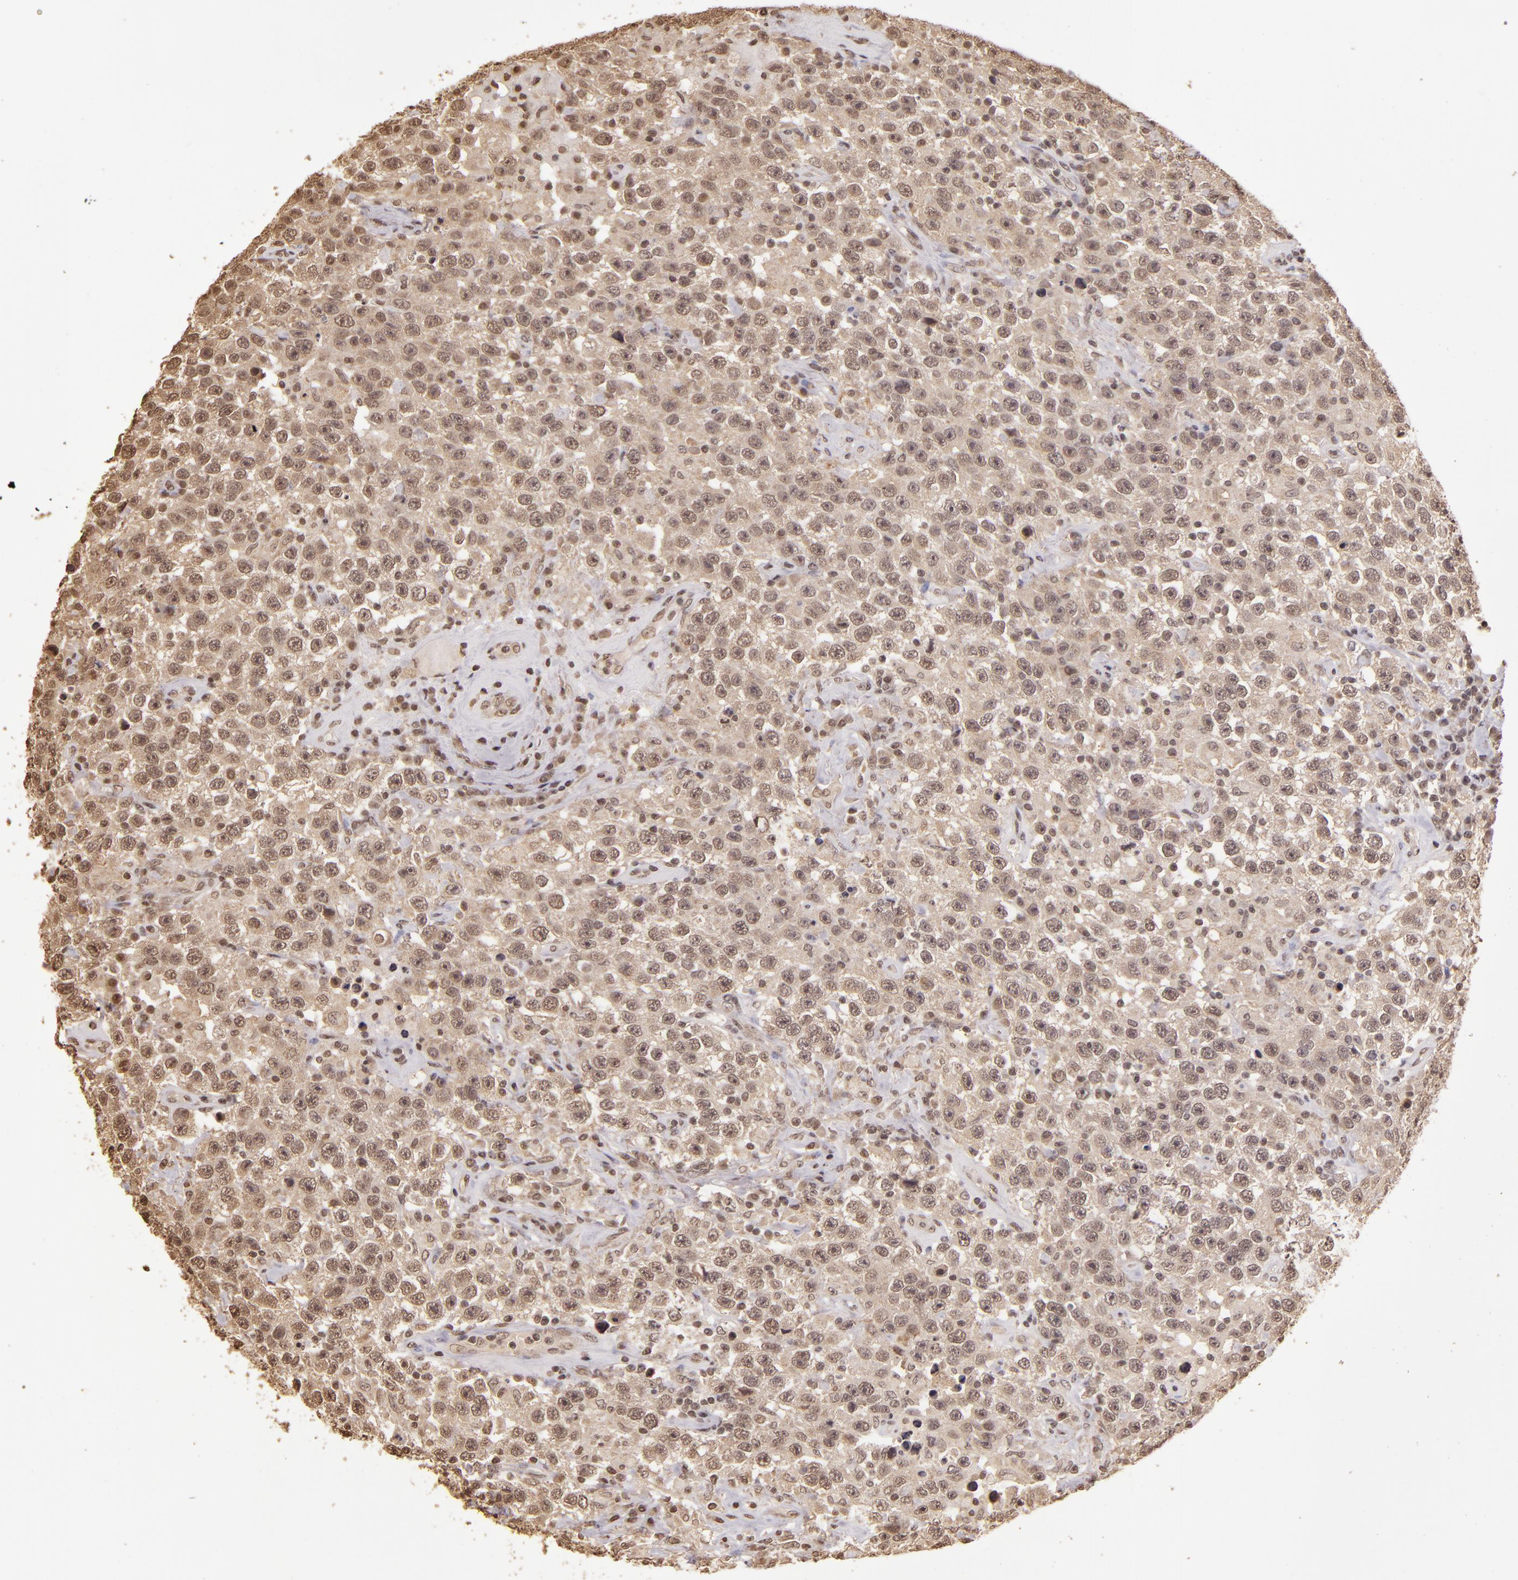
{"staining": {"intensity": "weak", "quantity": ">75%", "location": "cytoplasmic/membranous,nuclear"}, "tissue": "testis cancer", "cell_type": "Tumor cells", "image_type": "cancer", "snomed": [{"axis": "morphology", "description": "Seminoma, NOS"}, {"axis": "topography", "description": "Testis"}], "caption": "Protein staining of testis cancer tissue displays weak cytoplasmic/membranous and nuclear expression in approximately >75% of tumor cells. The staining was performed using DAB to visualize the protein expression in brown, while the nuclei were stained in blue with hematoxylin (Magnification: 20x).", "gene": "CUL1", "patient": {"sex": "male", "age": 41}}